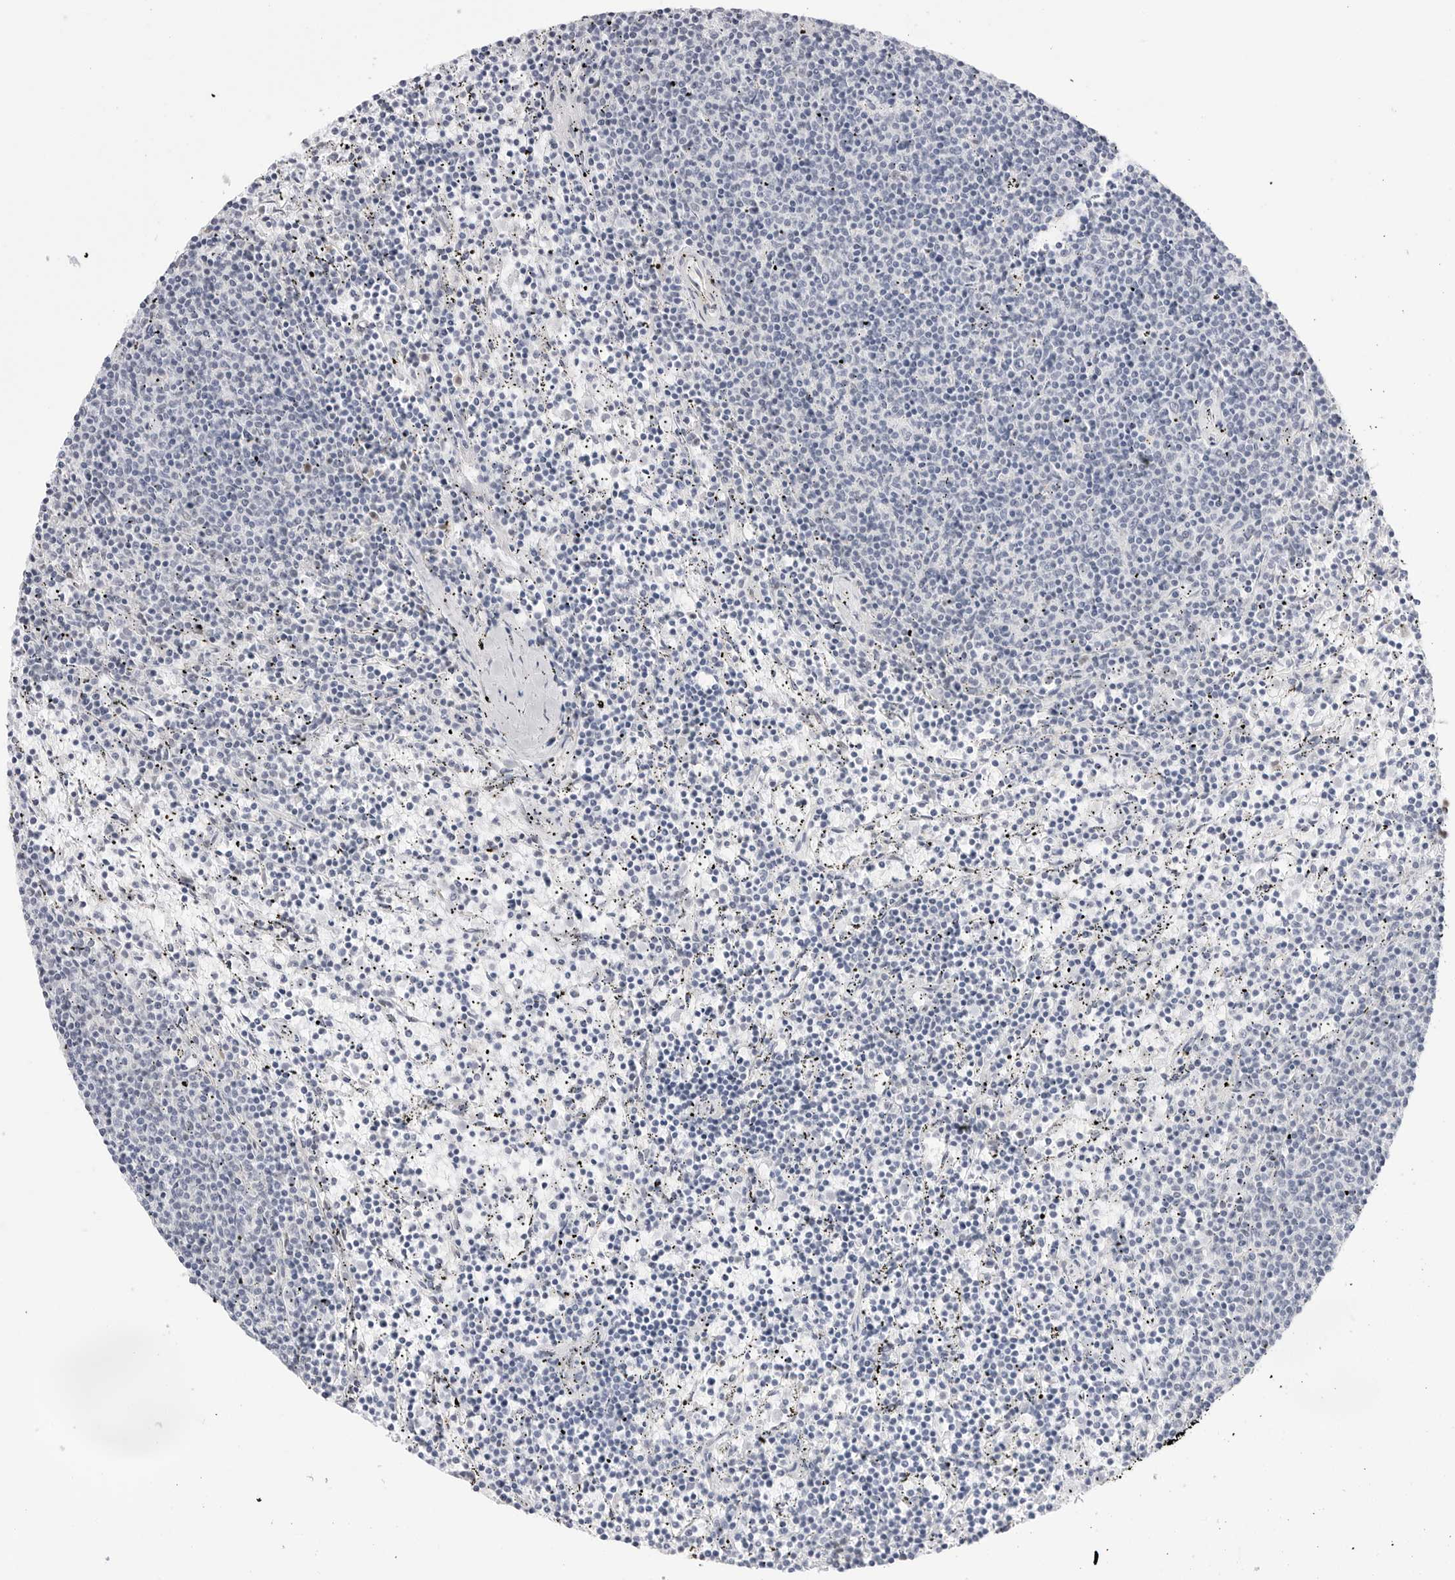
{"staining": {"intensity": "negative", "quantity": "none", "location": "none"}, "tissue": "lymphoma", "cell_type": "Tumor cells", "image_type": "cancer", "snomed": [{"axis": "morphology", "description": "Malignant lymphoma, non-Hodgkin's type, Low grade"}, {"axis": "topography", "description": "Spleen"}], "caption": "Tumor cells show no significant protein positivity in lymphoma. The staining is performed using DAB (3,3'-diaminobenzidine) brown chromogen with nuclei counter-stained in using hematoxylin.", "gene": "C1orf162", "patient": {"sex": "female", "age": 50}}